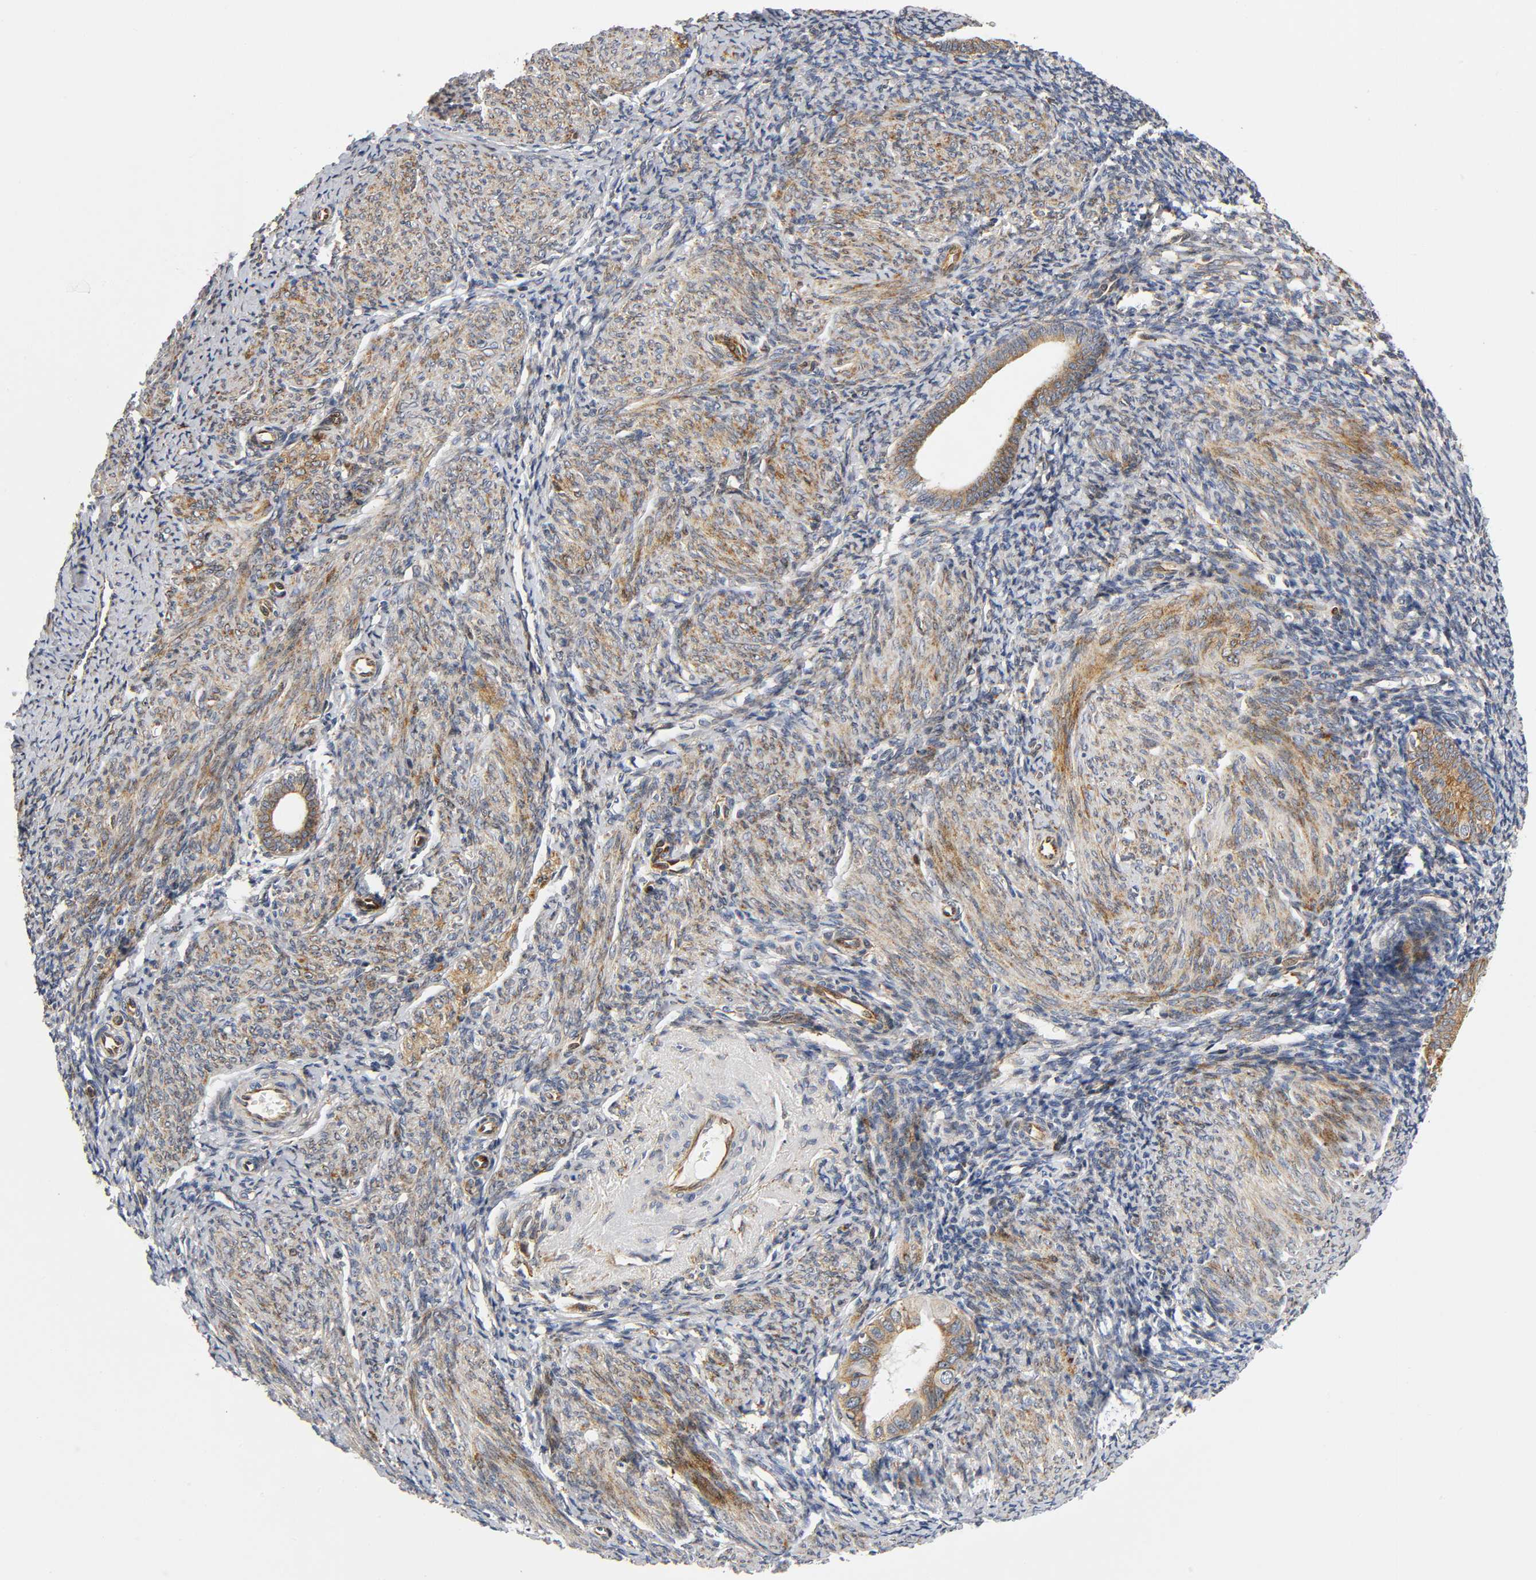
{"staining": {"intensity": "moderate", "quantity": "25%-75%", "location": "cytoplasmic/membranous"}, "tissue": "endometrium", "cell_type": "Cells in endometrial stroma", "image_type": "normal", "snomed": [{"axis": "morphology", "description": "Normal tissue, NOS"}, {"axis": "topography", "description": "Endometrium"}], "caption": "A medium amount of moderate cytoplasmic/membranous staining is present in about 25%-75% of cells in endometrial stroma in unremarkable endometrium. Nuclei are stained in blue.", "gene": "SOS2", "patient": {"sex": "female", "age": 57}}